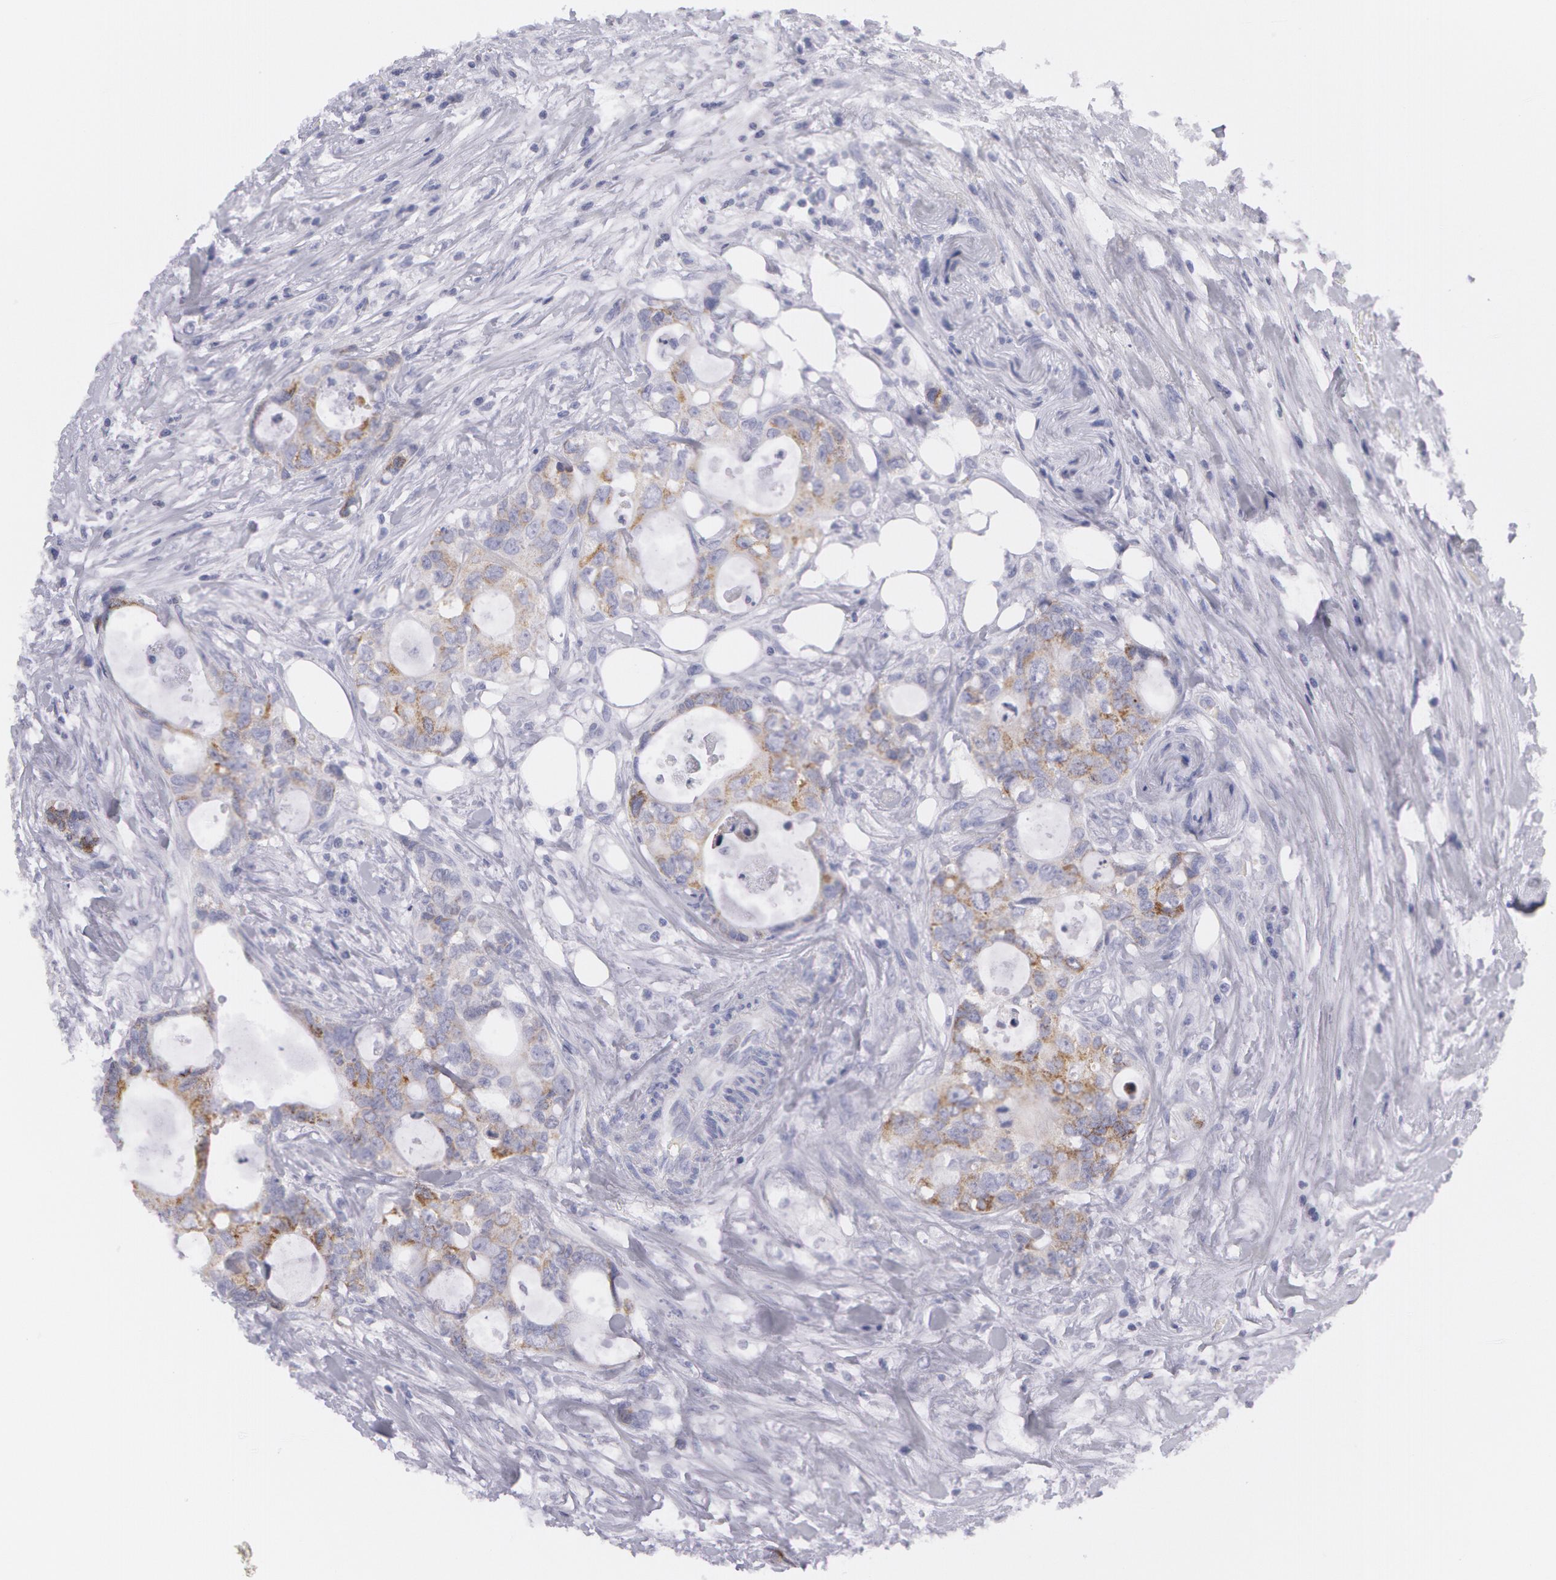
{"staining": {"intensity": "weak", "quantity": ">75%", "location": "cytoplasmic/membranous"}, "tissue": "colorectal cancer", "cell_type": "Tumor cells", "image_type": "cancer", "snomed": [{"axis": "morphology", "description": "Adenocarcinoma, NOS"}, {"axis": "topography", "description": "Rectum"}], "caption": "Protein expression analysis of human colorectal adenocarcinoma reveals weak cytoplasmic/membranous positivity in approximately >75% of tumor cells. Immunohistochemistry (ihc) stains the protein in brown and the nuclei are stained blue.", "gene": "AMACR", "patient": {"sex": "female", "age": 57}}